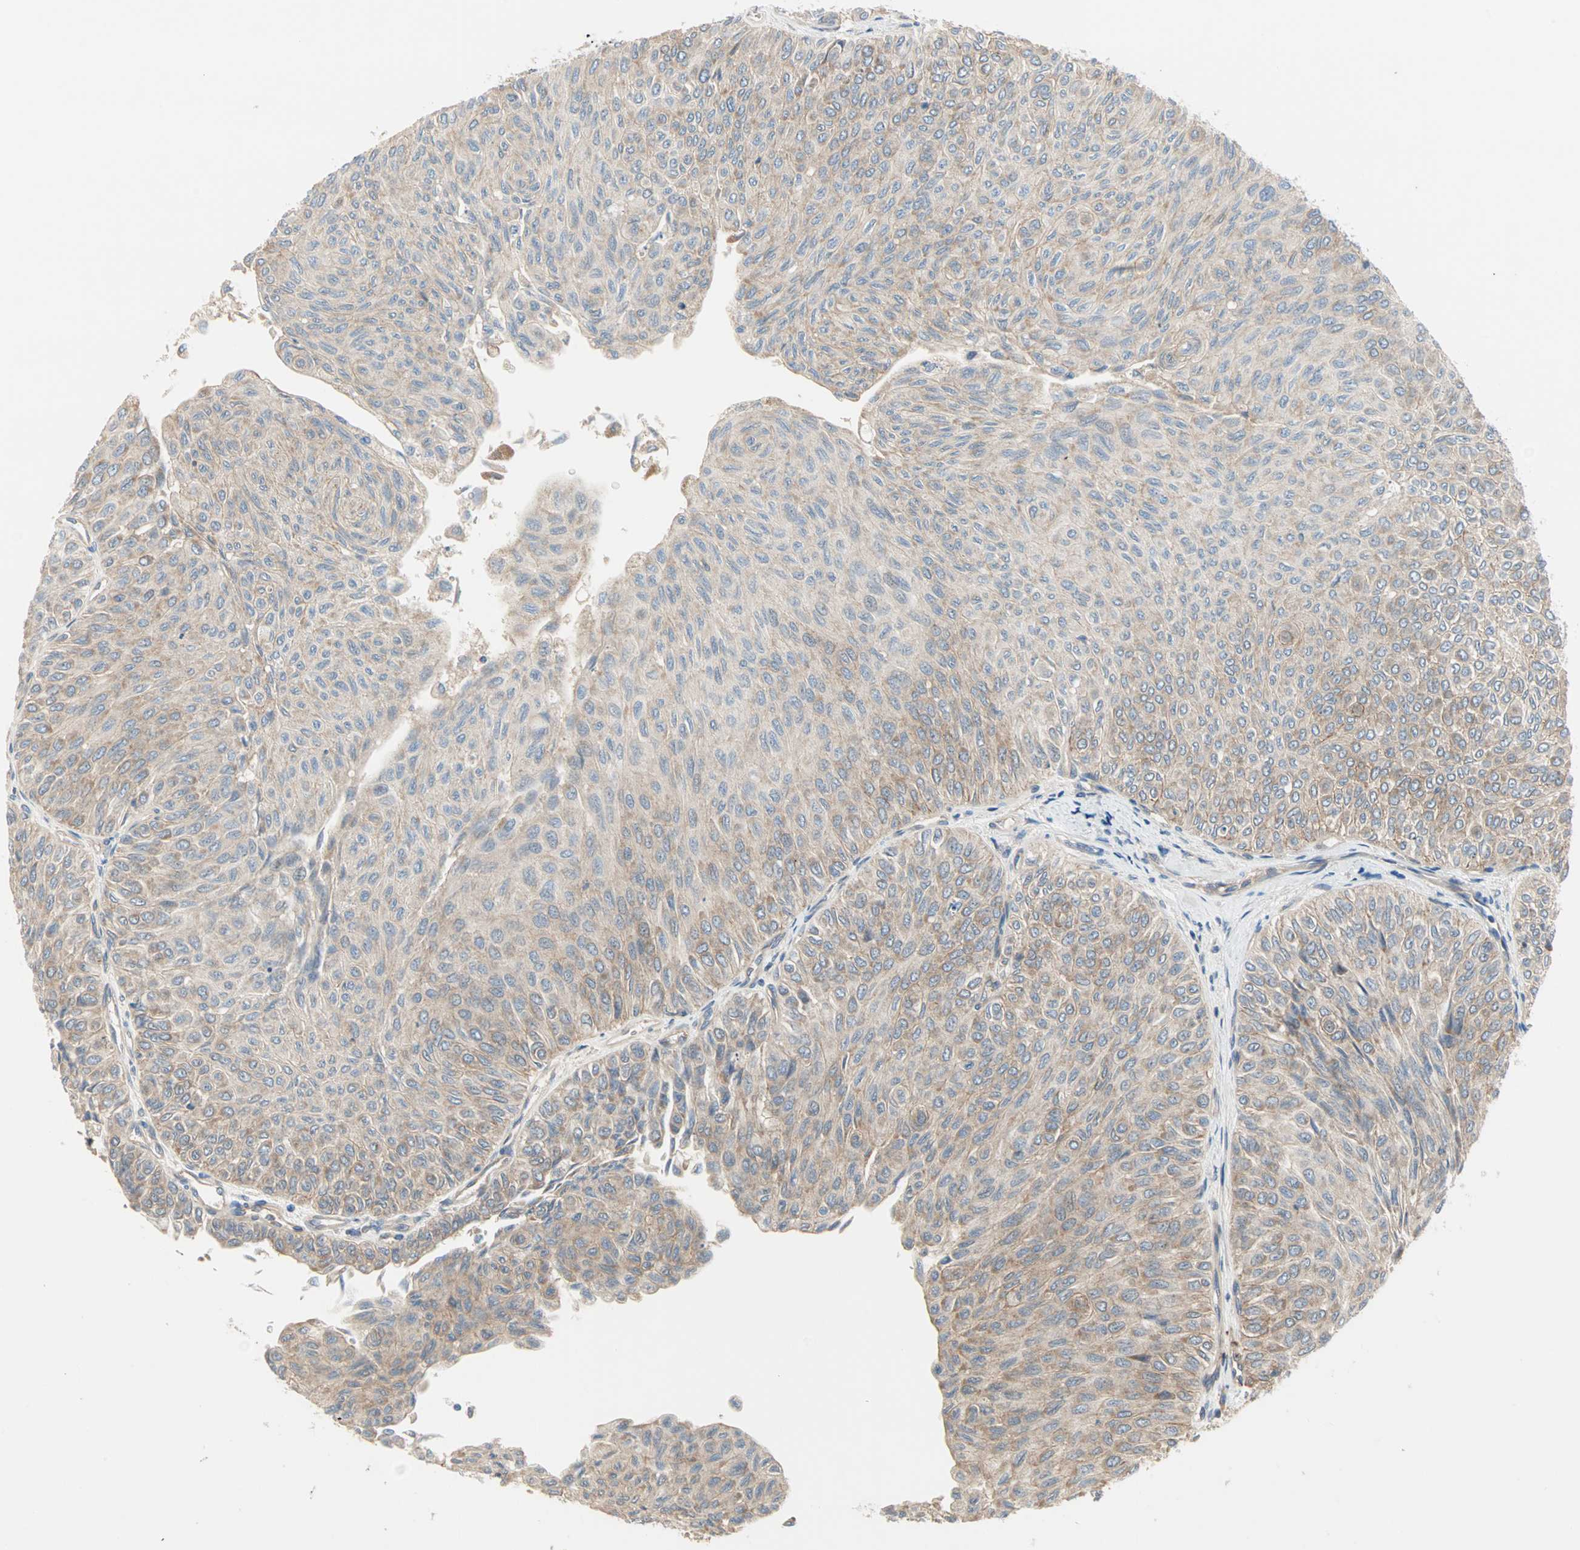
{"staining": {"intensity": "weak", "quantity": "25%-75%", "location": "cytoplasmic/membranous"}, "tissue": "urothelial cancer", "cell_type": "Tumor cells", "image_type": "cancer", "snomed": [{"axis": "morphology", "description": "Urothelial carcinoma, Low grade"}, {"axis": "topography", "description": "Urinary bladder"}], "caption": "Protein expression analysis of human urothelial cancer reveals weak cytoplasmic/membranous expression in about 25%-75% of tumor cells.", "gene": "PDE8A", "patient": {"sex": "male", "age": 78}}